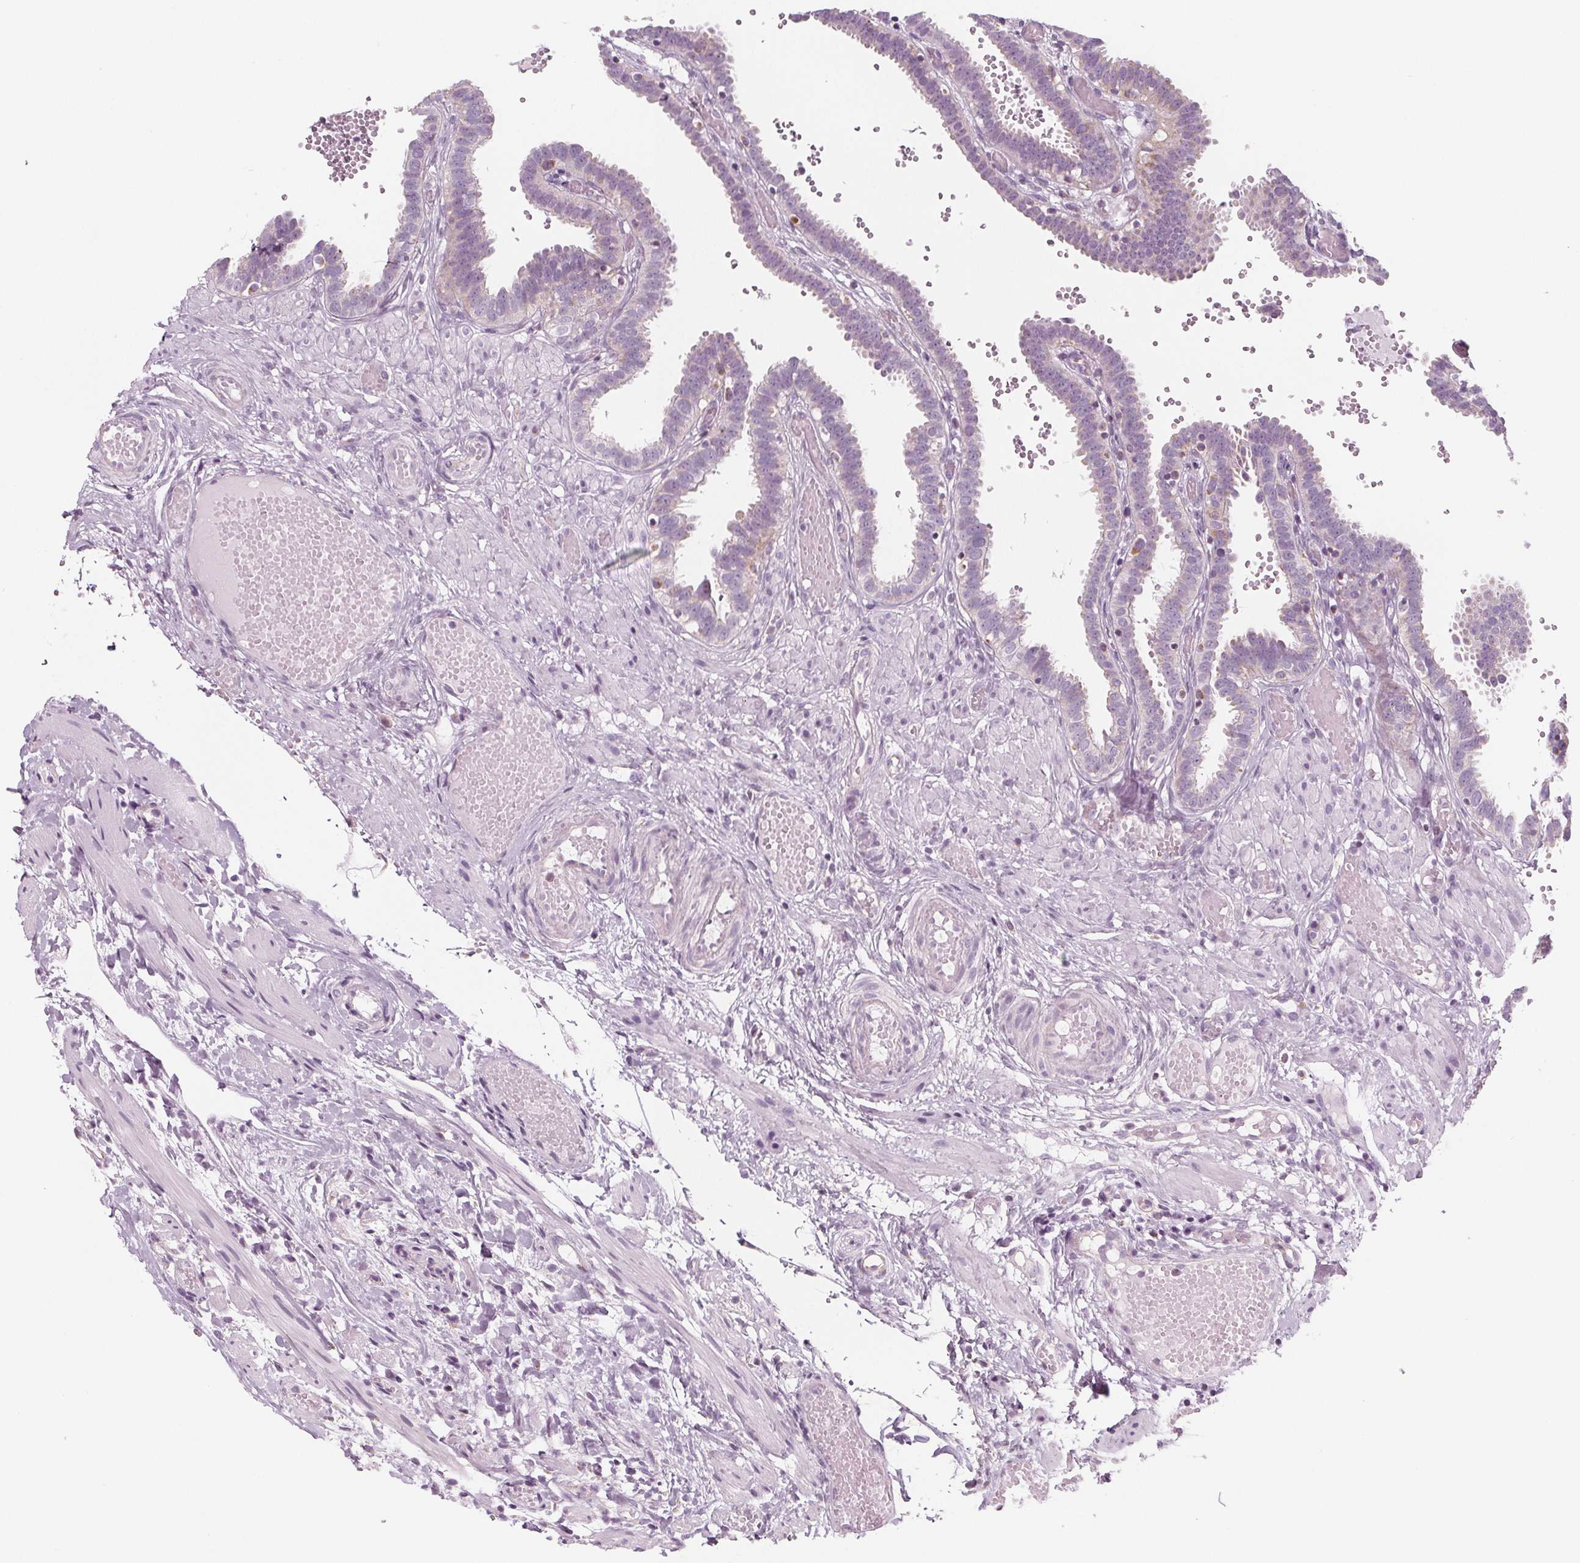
{"staining": {"intensity": "negative", "quantity": "none", "location": "none"}, "tissue": "fallopian tube", "cell_type": "Glandular cells", "image_type": "normal", "snomed": [{"axis": "morphology", "description": "Normal tissue, NOS"}, {"axis": "topography", "description": "Fallopian tube"}], "caption": "High magnification brightfield microscopy of normal fallopian tube stained with DAB (brown) and counterstained with hematoxylin (blue): glandular cells show no significant expression.", "gene": "IL17C", "patient": {"sex": "female", "age": 37}}